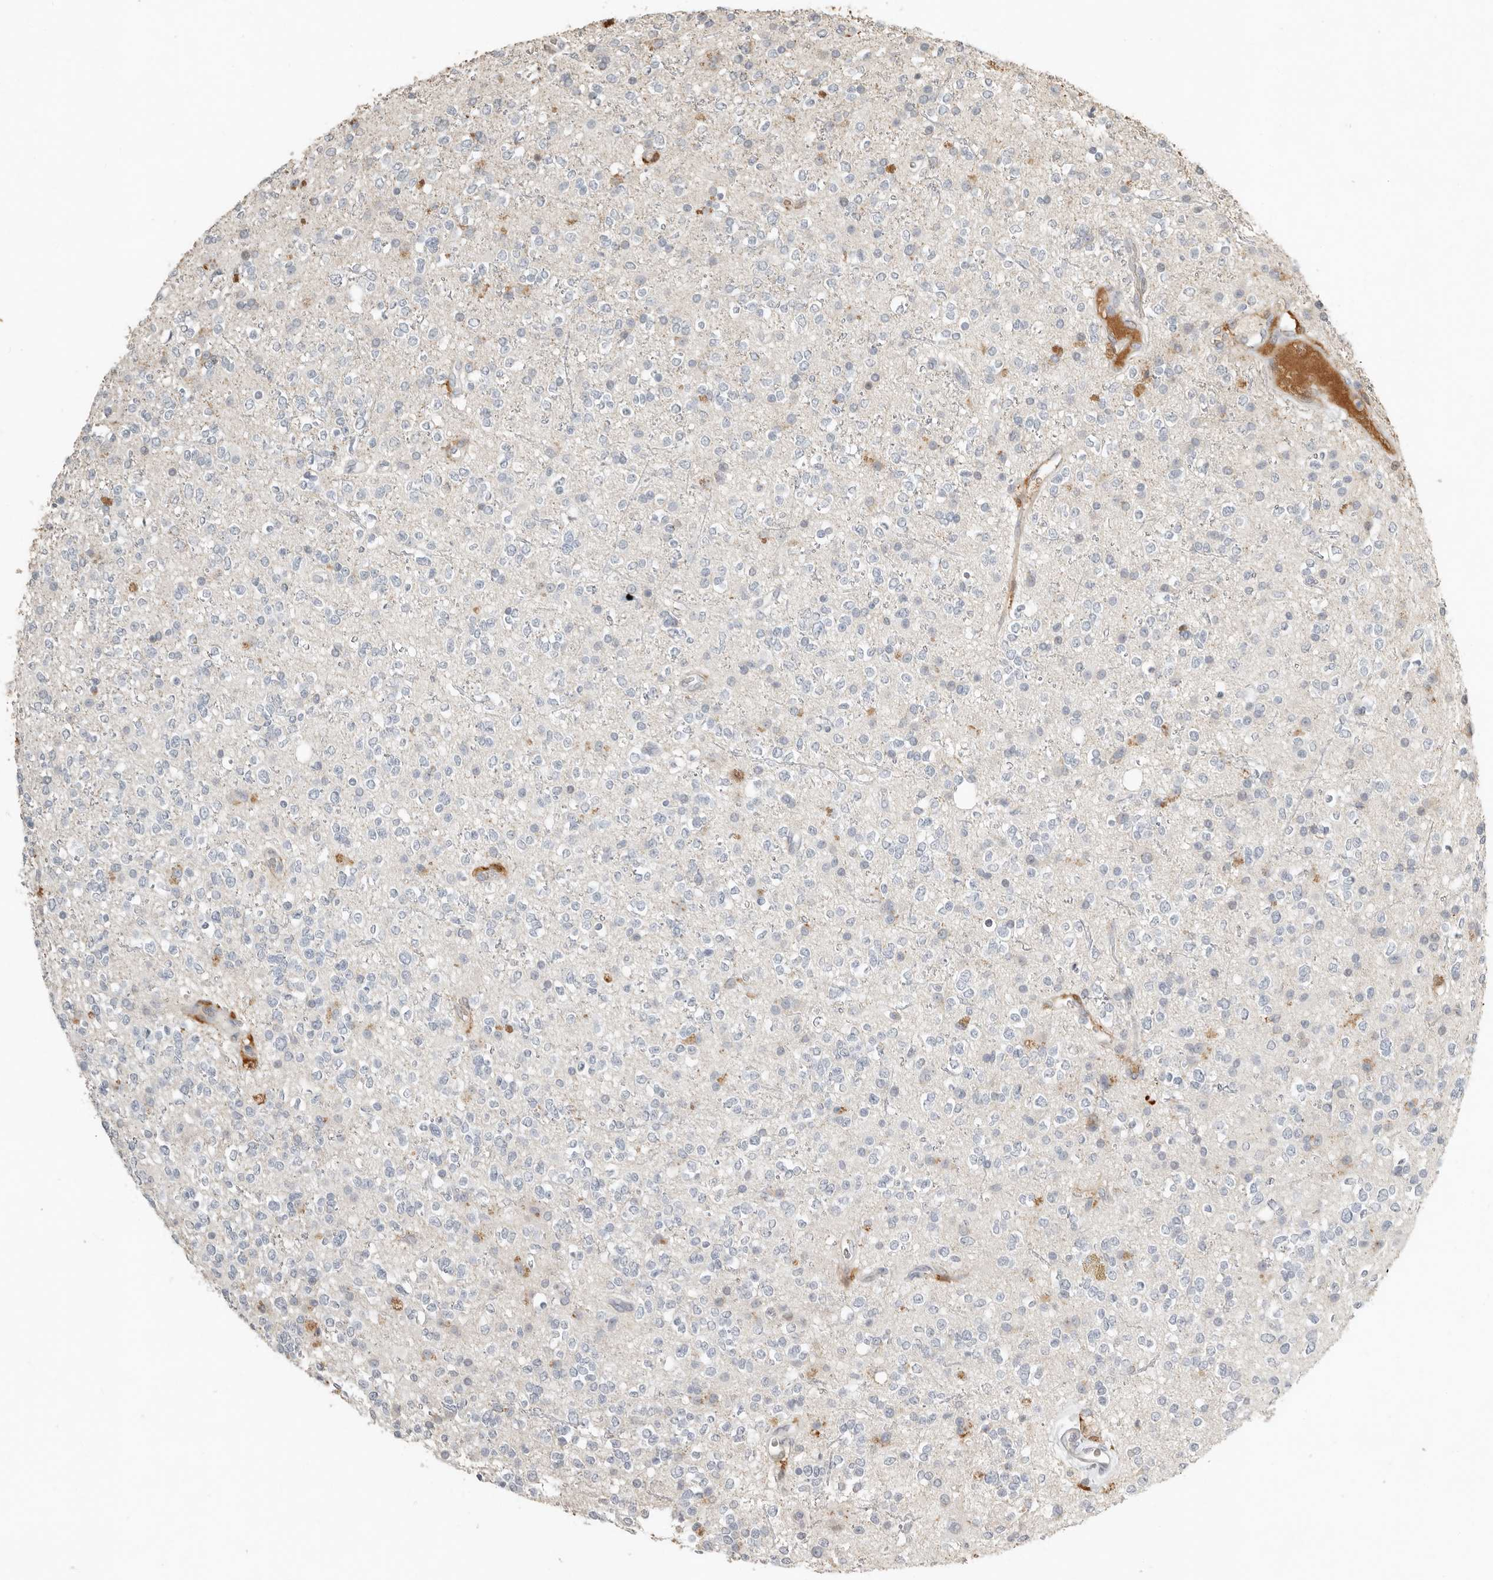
{"staining": {"intensity": "negative", "quantity": "none", "location": "none"}, "tissue": "glioma", "cell_type": "Tumor cells", "image_type": "cancer", "snomed": [{"axis": "morphology", "description": "Glioma, malignant, High grade"}, {"axis": "topography", "description": "Brain"}], "caption": "This is an IHC photomicrograph of human high-grade glioma (malignant). There is no positivity in tumor cells.", "gene": "KLHL38", "patient": {"sex": "male", "age": 34}}